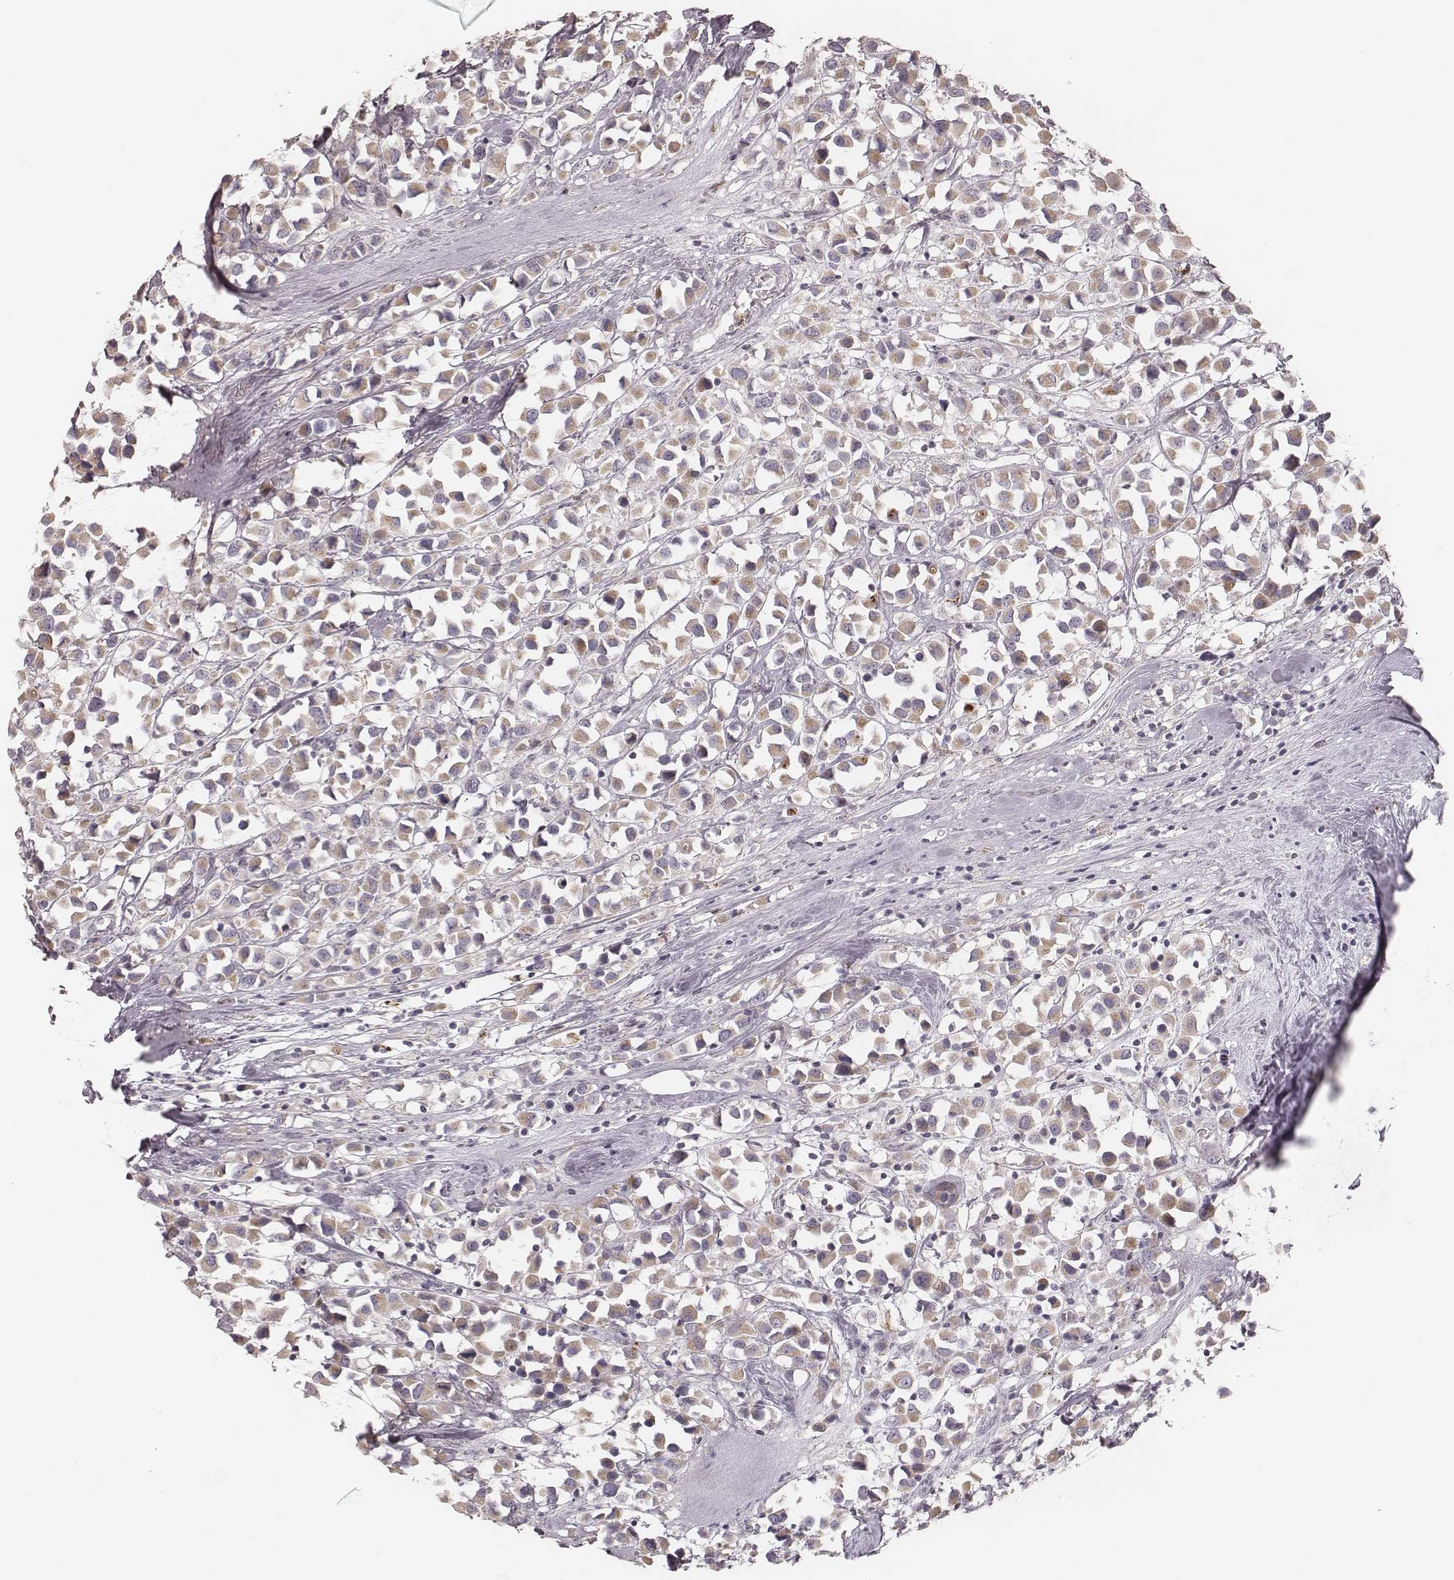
{"staining": {"intensity": "weak", "quantity": ">75%", "location": "cytoplasmic/membranous"}, "tissue": "breast cancer", "cell_type": "Tumor cells", "image_type": "cancer", "snomed": [{"axis": "morphology", "description": "Duct carcinoma"}, {"axis": "topography", "description": "Breast"}], "caption": "IHC micrograph of human breast invasive ductal carcinoma stained for a protein (brown), which displays low levels of weak cytoplasmic/membranous positivity in approximately >75% of tumor cells.", "gene": "ABCA7", "patient": {"sex": "female", "age": 61}}